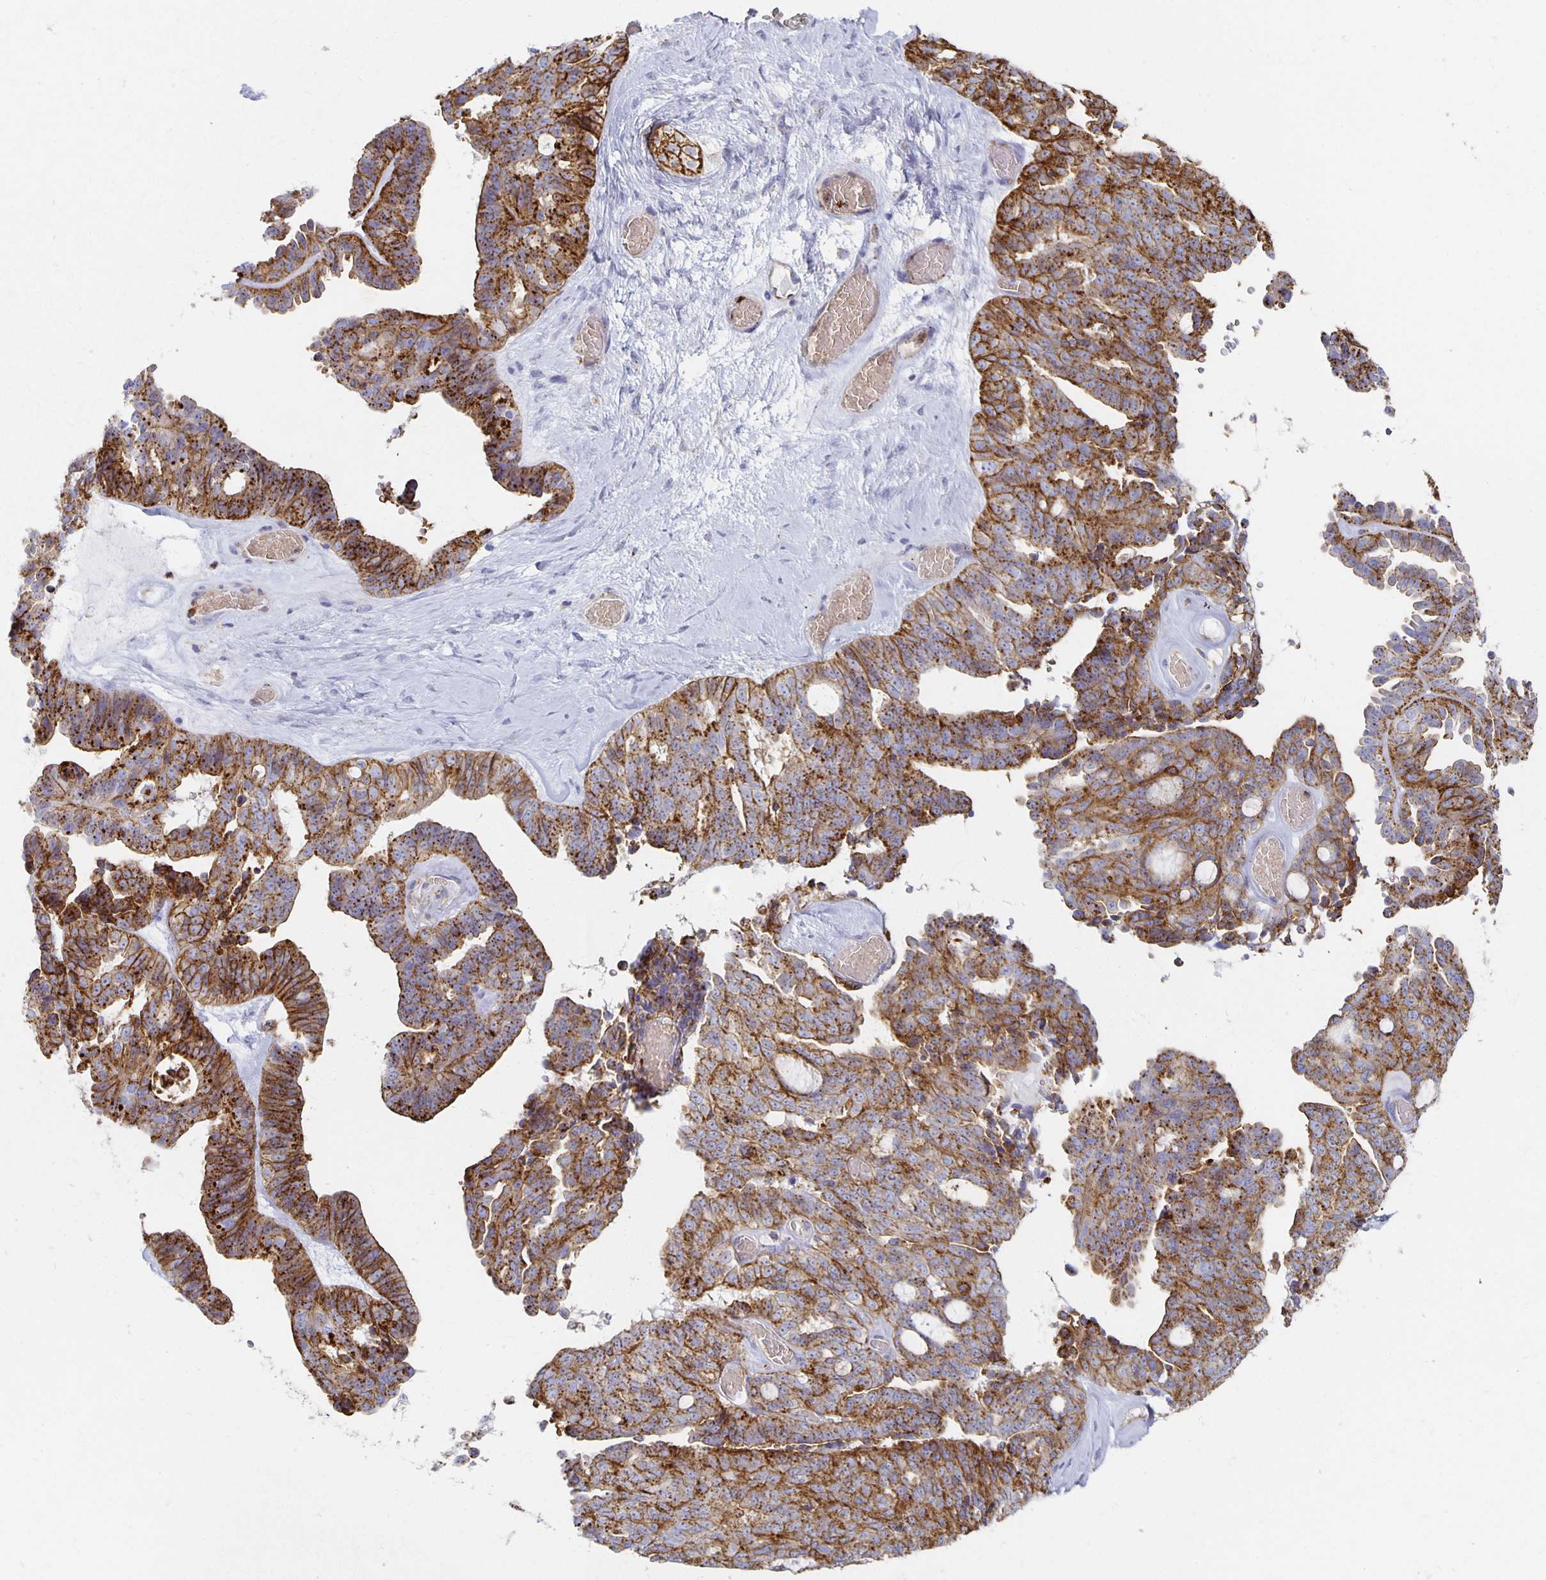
{"staining": {"intensity": "strong", "quantity": ">75%", "location": "cytoplasmic/membranous"}, "tissue": "ovarian cancer", "cell_type": "Tumor cells", "image_type": "cancer", "snomed": [{"axis": "morphology", "description": "Cystadenocarcinoma, serous, NOS"}, {"axis": "topography", "description": "Ovary"}], "caption": "Brown immunohistochemical staining in human ovarian cancer reveals strong cytoplasmic/membranous positivity in about >75% of tumor cells. The protein of interest is stained brown, and the nuclei are stained in blue (DAB IHC with brightfield microscopy, high magnification).", "gene": "TAAR1", "patient": {"sex": "female", "age": 71}}